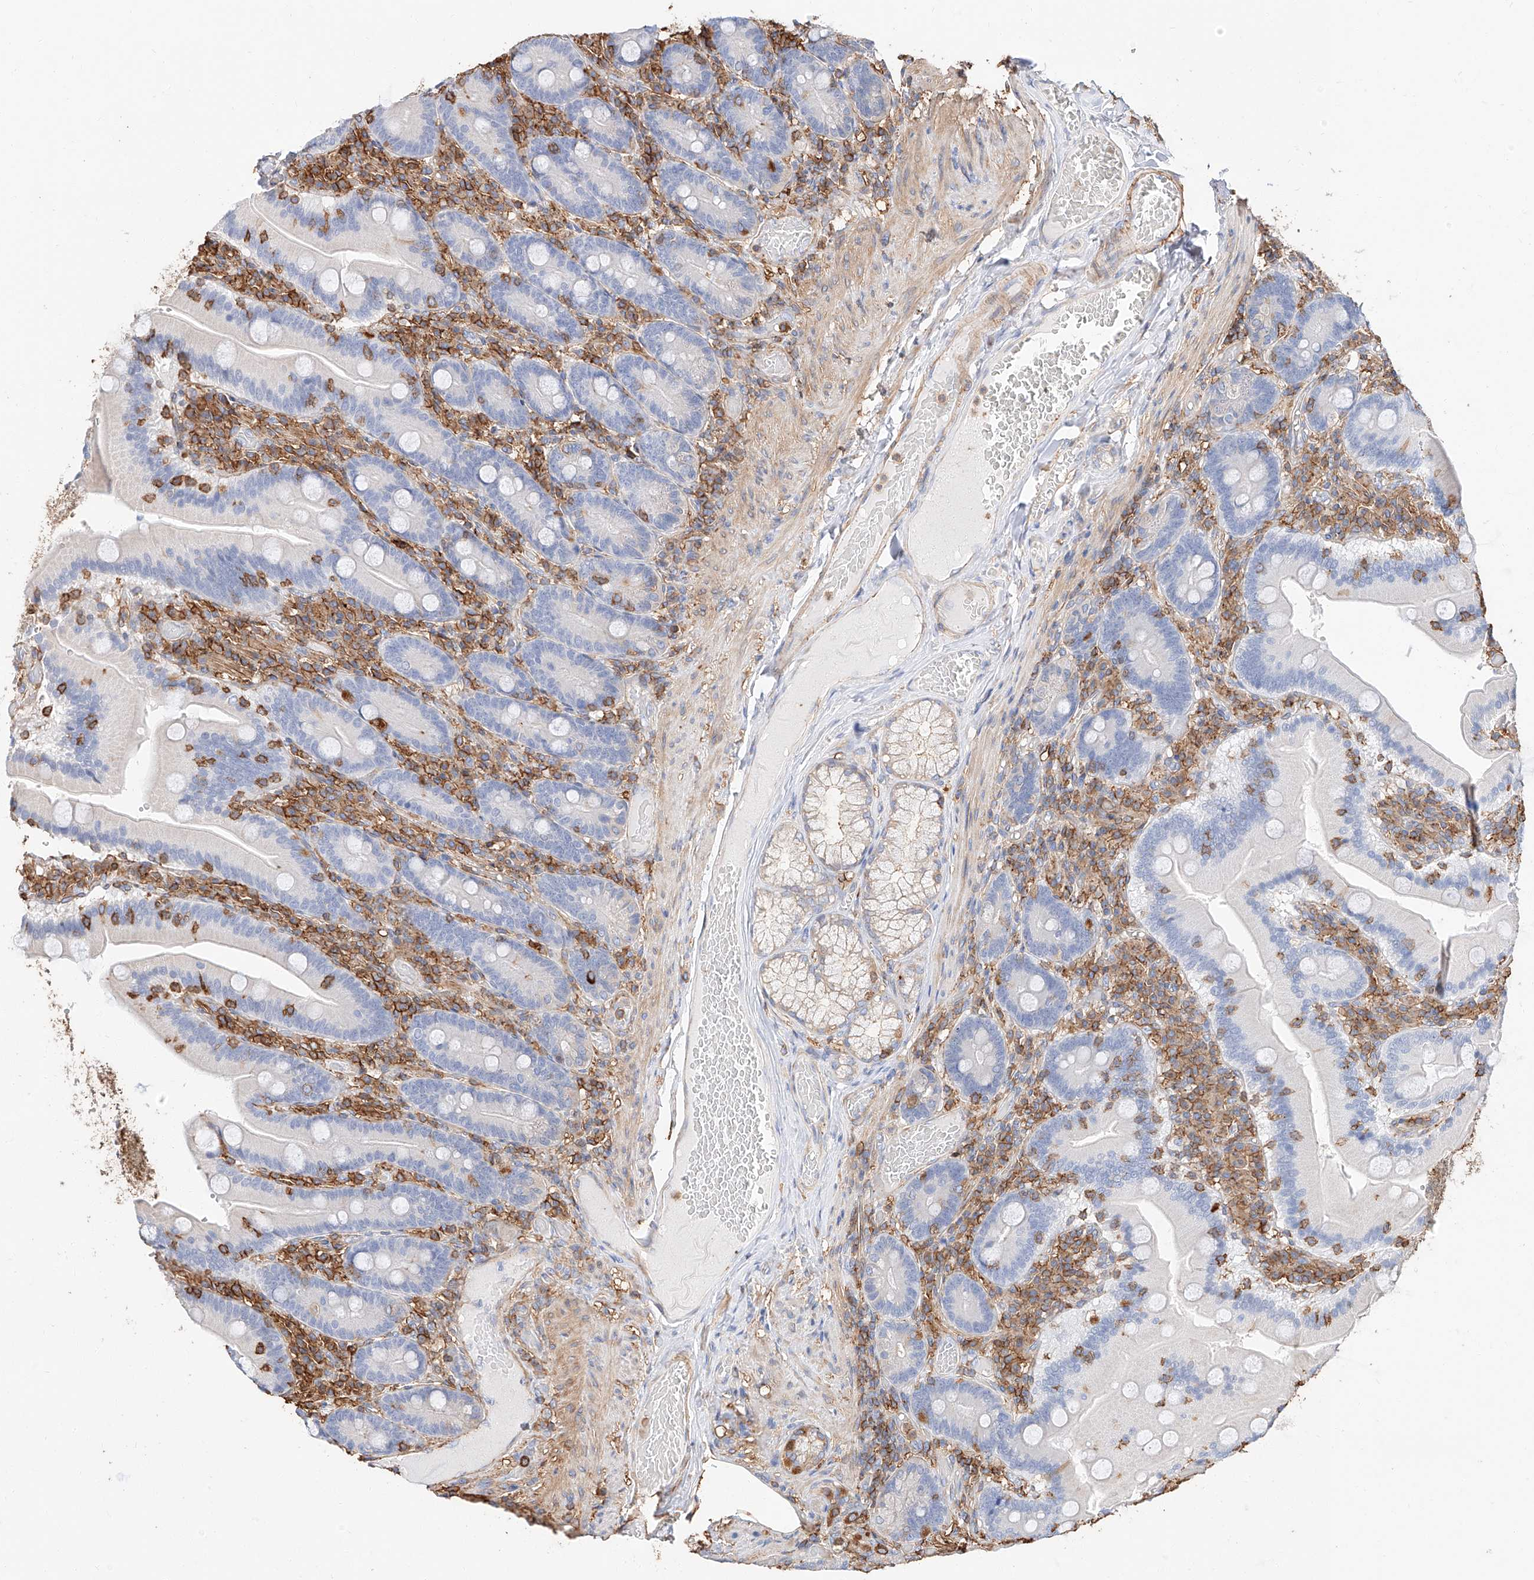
{"staining": {"intensity": "negative", "quantity": "none", "location": "none"}, "tissue": "duodenum", "cell_type": "Glandular cells", "image_type": "normal", "snomed": [{"axis": "morphology", "description": "Normal tissue, NOS"}, {"axis": "topography", "description": "Duodenum"}], "caption": "DAB (3,3'-diaminobenzidine) immunohistochemical staining of benign human duodenum exhibits no significant staining in glandular cells.", "gene": "WFS1", "patient": {"sex": "female", "age": 62}}